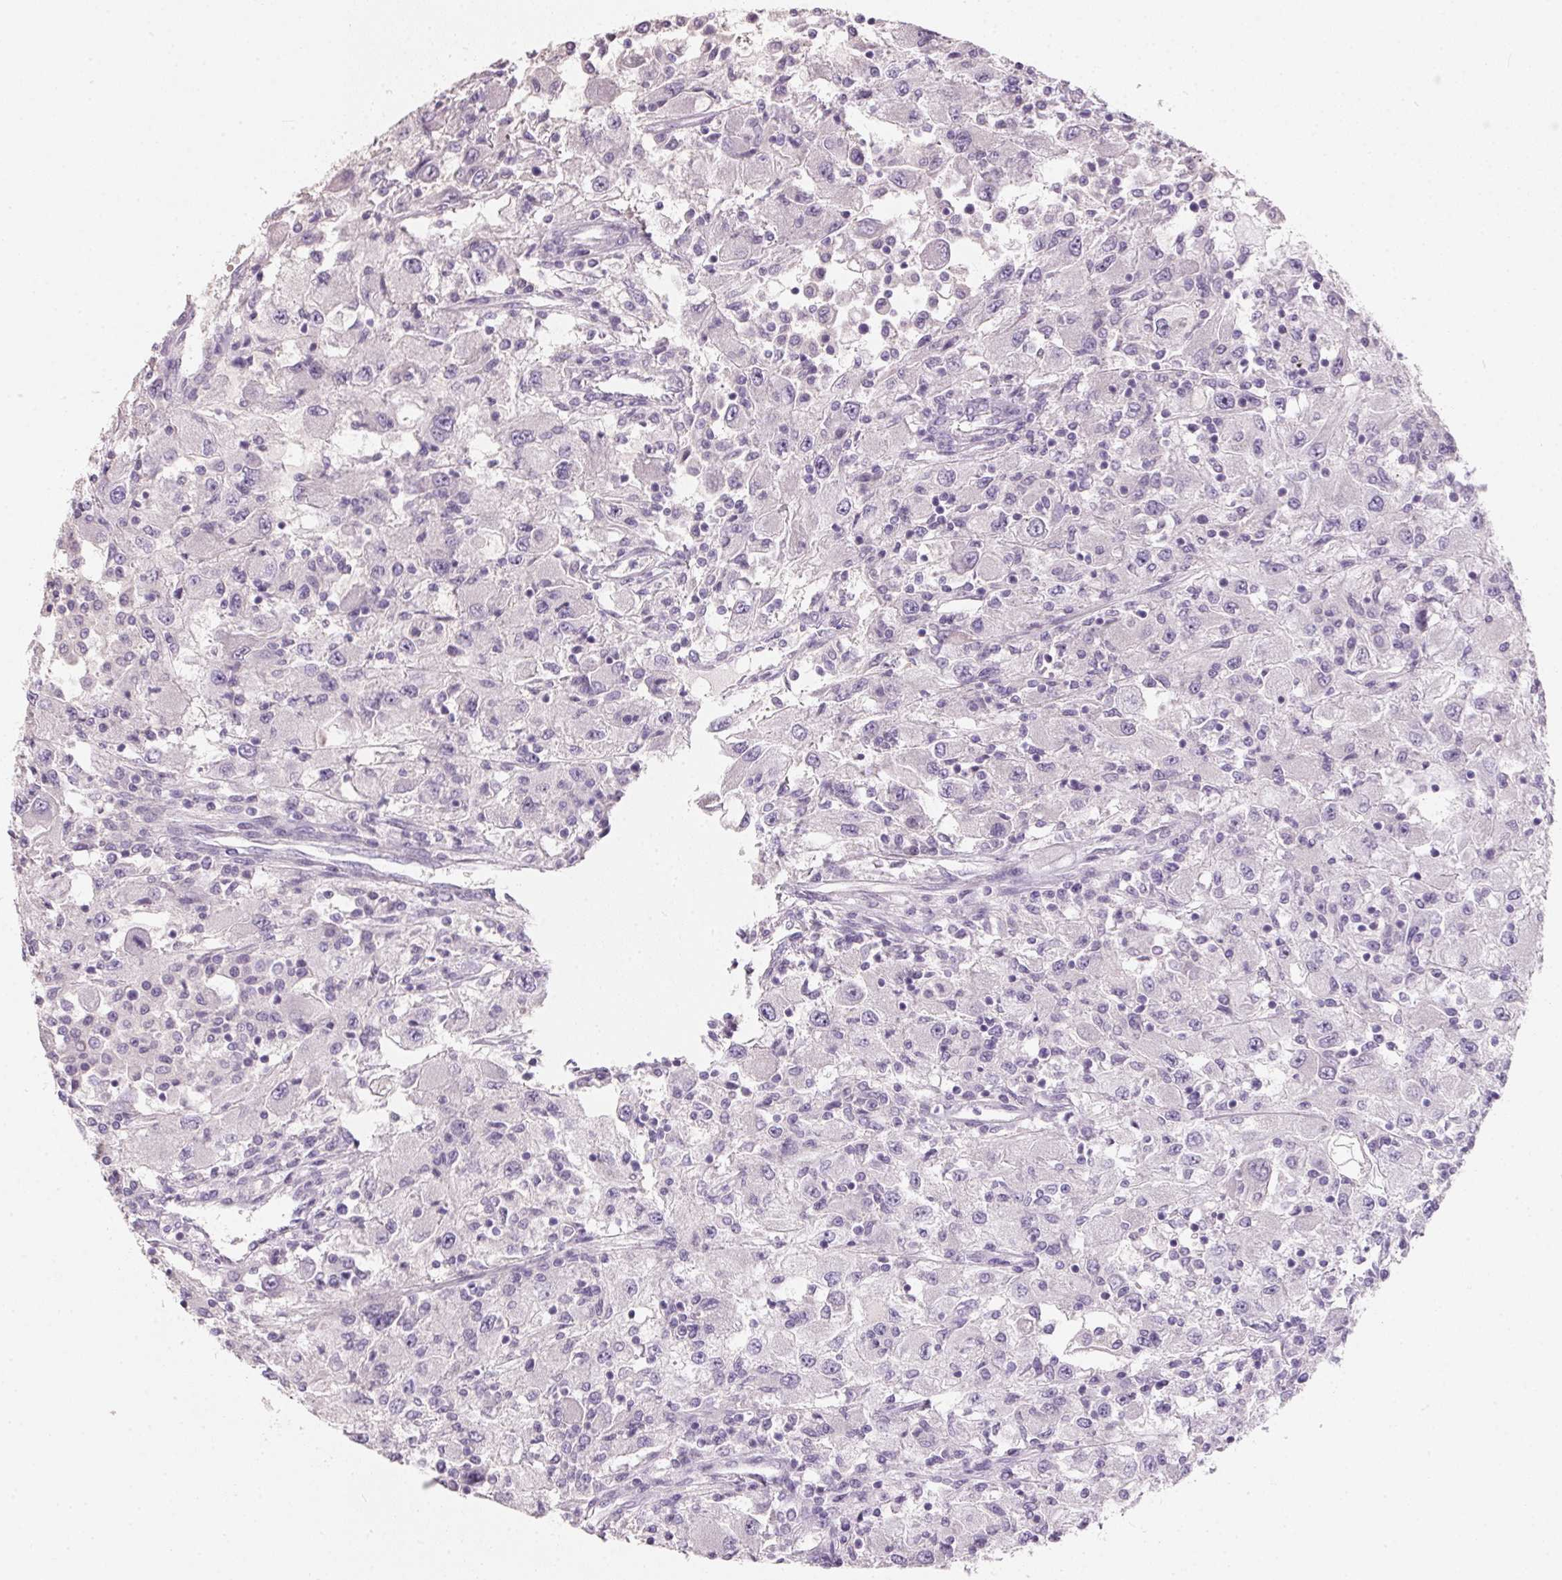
{"staining": {"intensity": "negative", "quantity": "none", "location": "none"}, "tissue": "renal cancer", "cell_type": "Tumor cells", "image_type": "cancer", "snomed": [{"axis": "morphology", "description": "Adenocarcinoma, NOS"}, {"axis": "topography", "description": "Kidney"}], "caption": "Image shows no protein positivity in tumor cells of adenocarcinoma (renal) tissue.", "gene": "HSD17B1", "patient": {"sex": "female", "age": 67}}